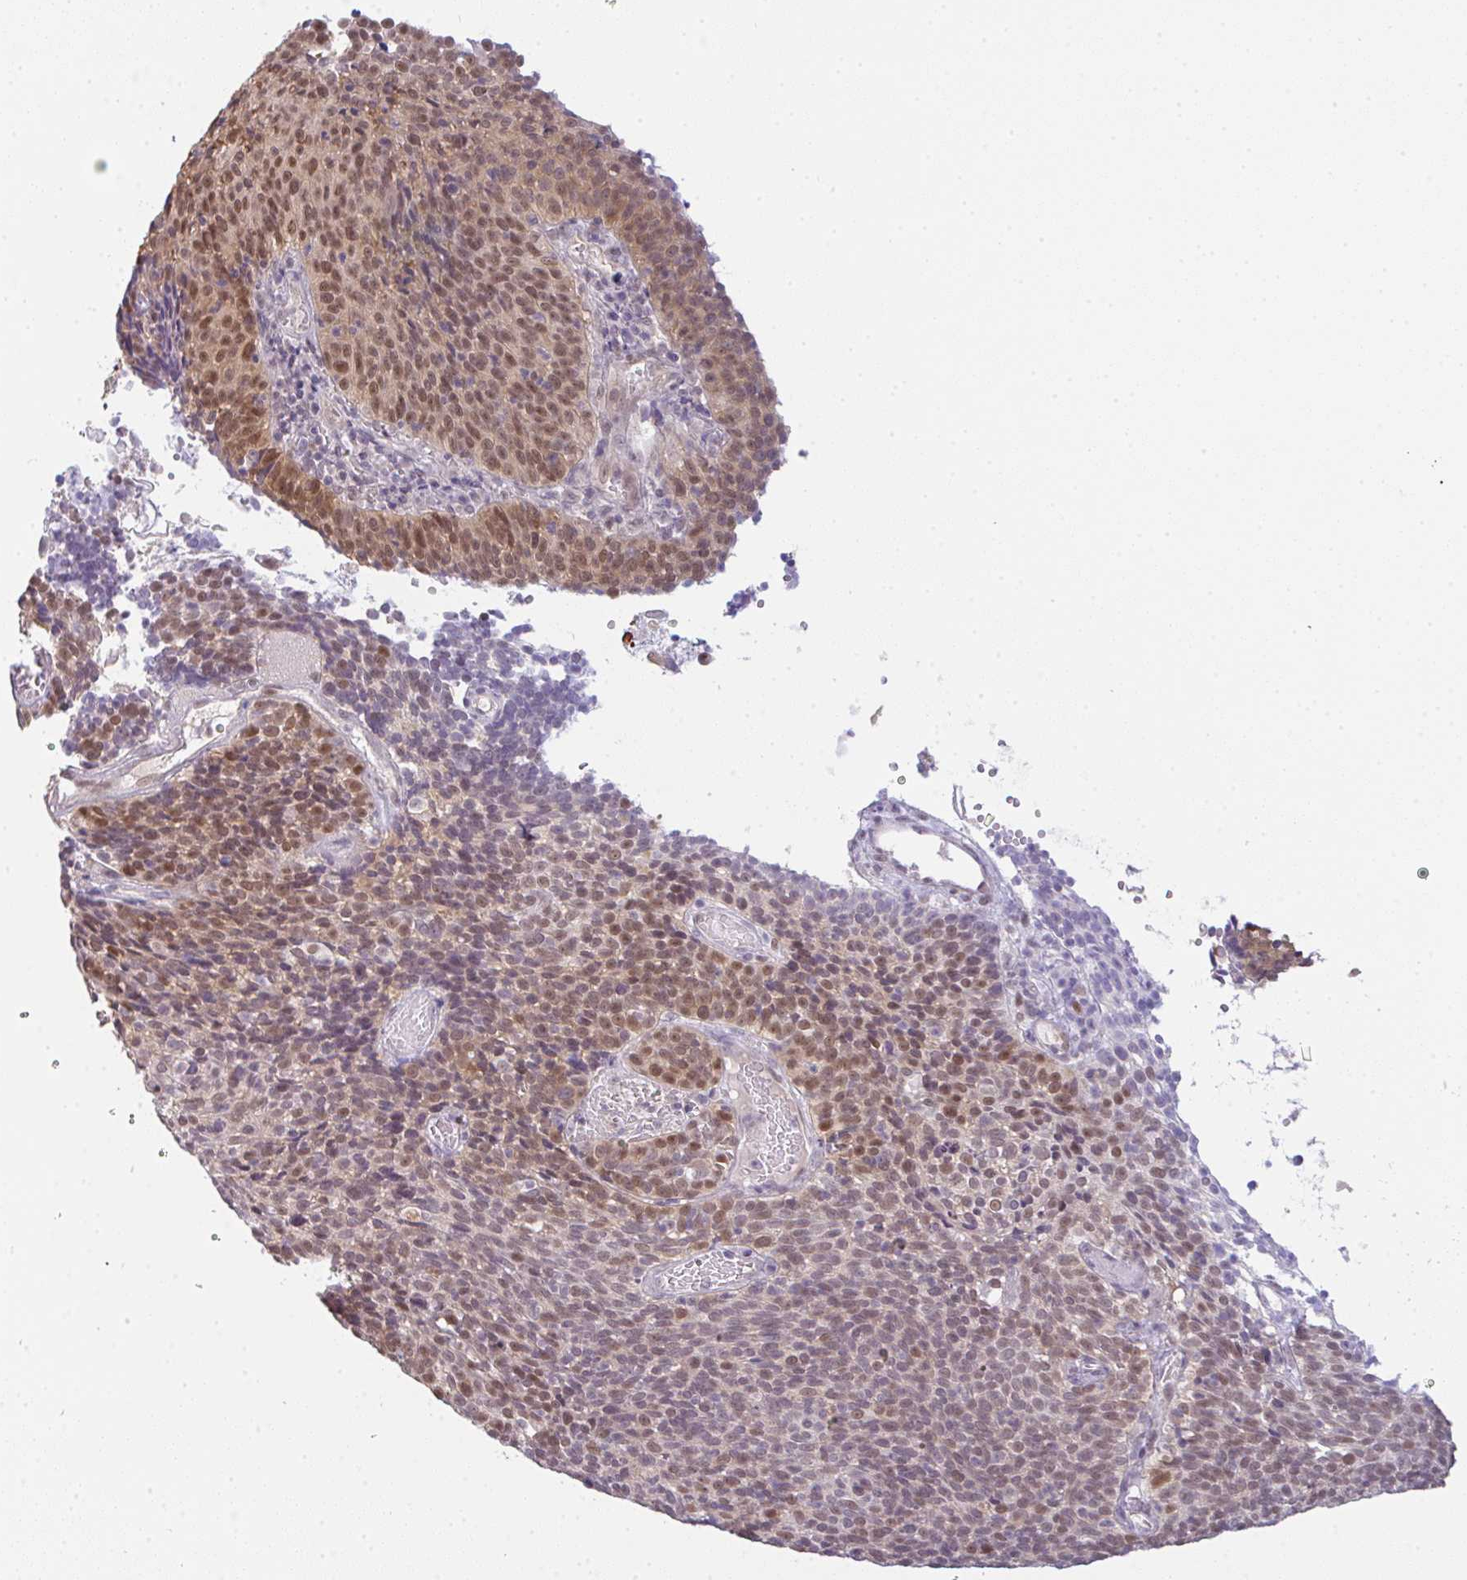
{"staining": {"intensity": "moderate", "quantity": ">75%", "location": "nuclear"}, "tissue": "cervical cancer", "cell_type": "Tumor cells", "image_type": "cancer", "snomed": [{"axis": "morphology", "description": "Normal tissue, NOS"}, {"axis": "morphology", "description": "Squamous cell carcinoma, NOS"}, {"axis": "topography", "description": "Cervix"}], "caption": "Immunohistochemistry (DAB (3,3'-diaminobenzidine)) staining of squamous cell carcinoma (cervical) shows moderate nuclear protein expression in about >75% of tumor cells.", "gene": "CSE1L", "patient": {"sex": "female", "age": 39}}